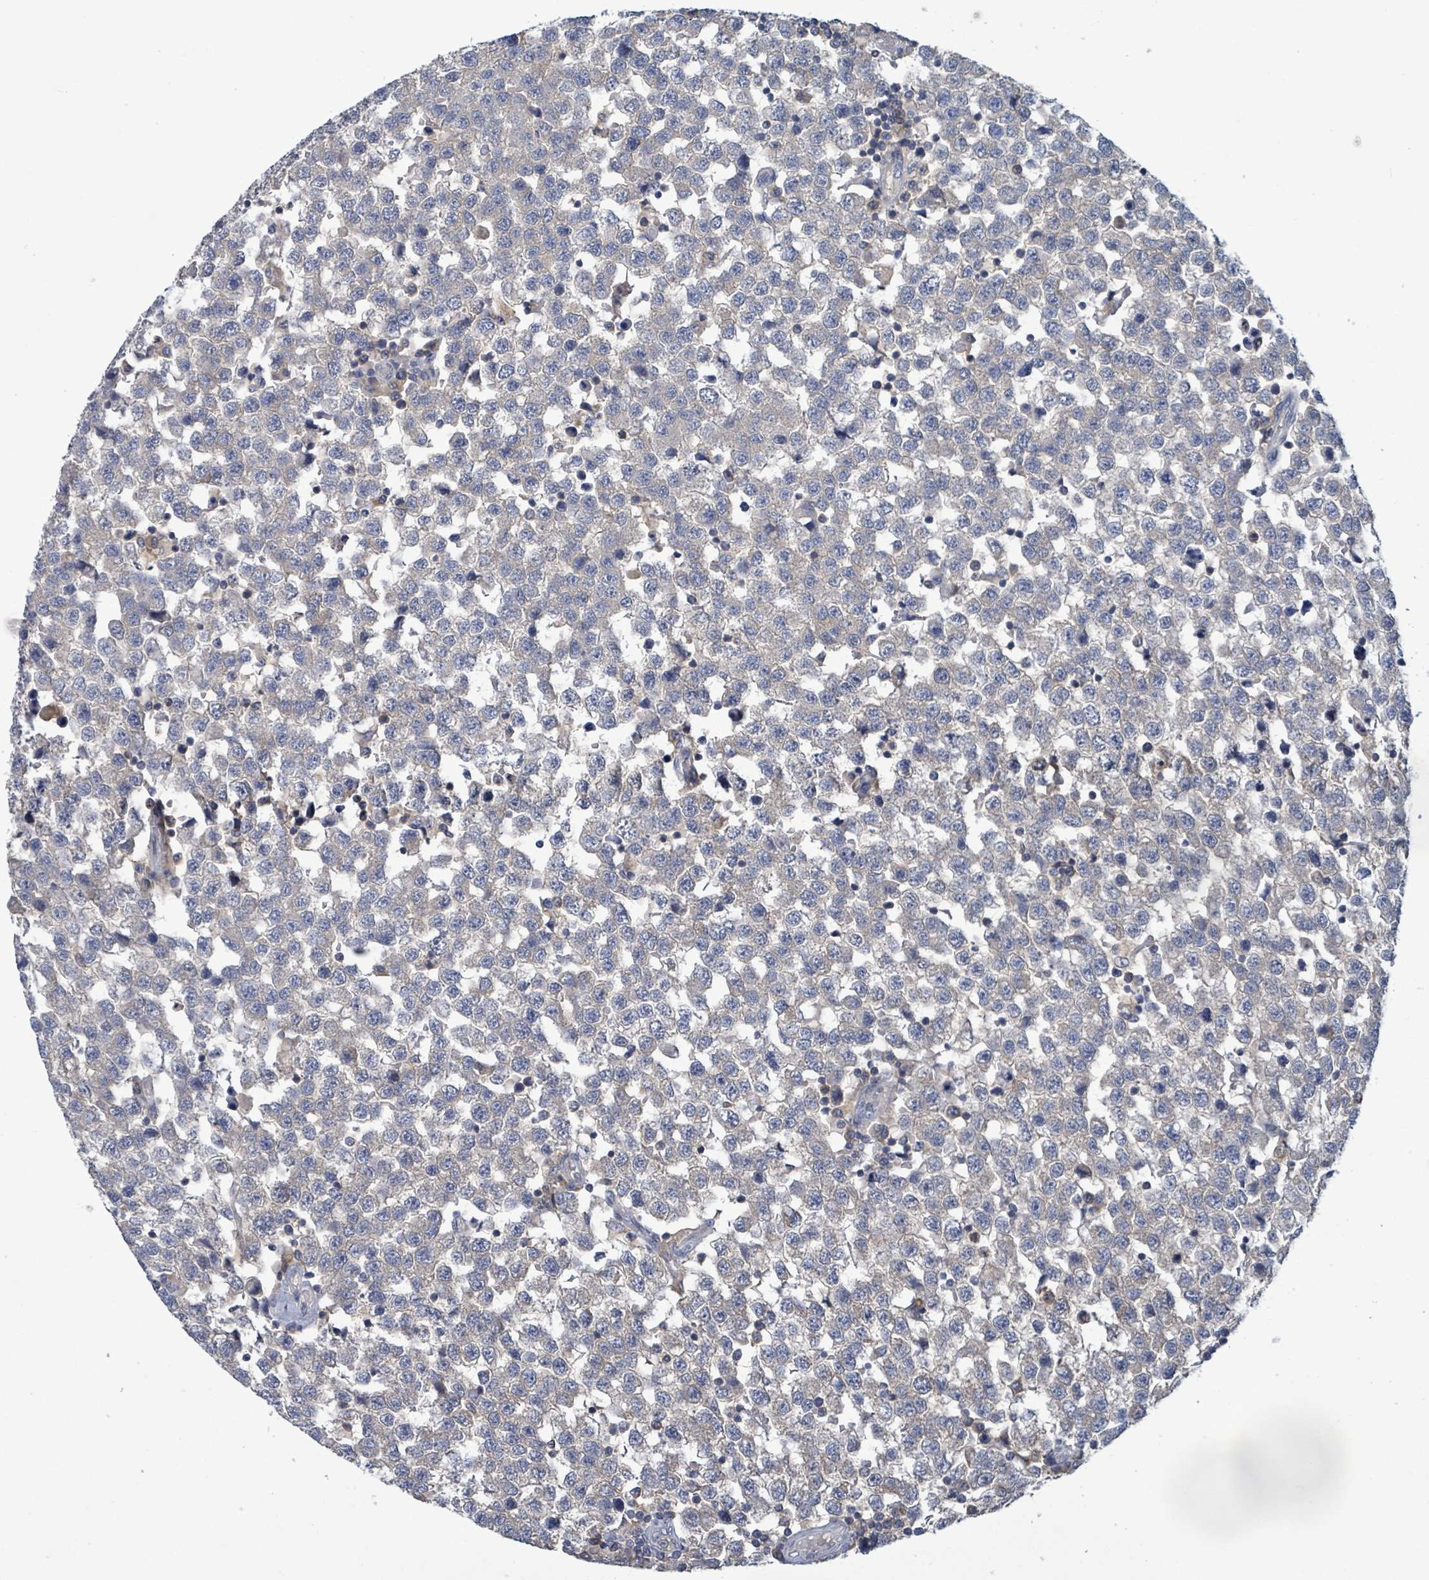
{"staining": {"intensity": "weak", "quantity": "25%-75%", "location": "cytoplasmic/membranous"}, "tissue": "testis cancer", "cell_type": "Tumor cells", "image_type": "cancer", "snomed": [{"axis": "morphology", "description": "Seminoma, NOS"}, {"axis": "topography", "description": "Testis"}], "caption": "A histopathology image showing weak cytoplasmic/membranous expression in approximately 25%-75% of tumor cells in seminoma (testis), as visualized by brown immunohistochemical staining.", "gene": "SERPINE3", "patient": {"sex": "male", "age": 34}}